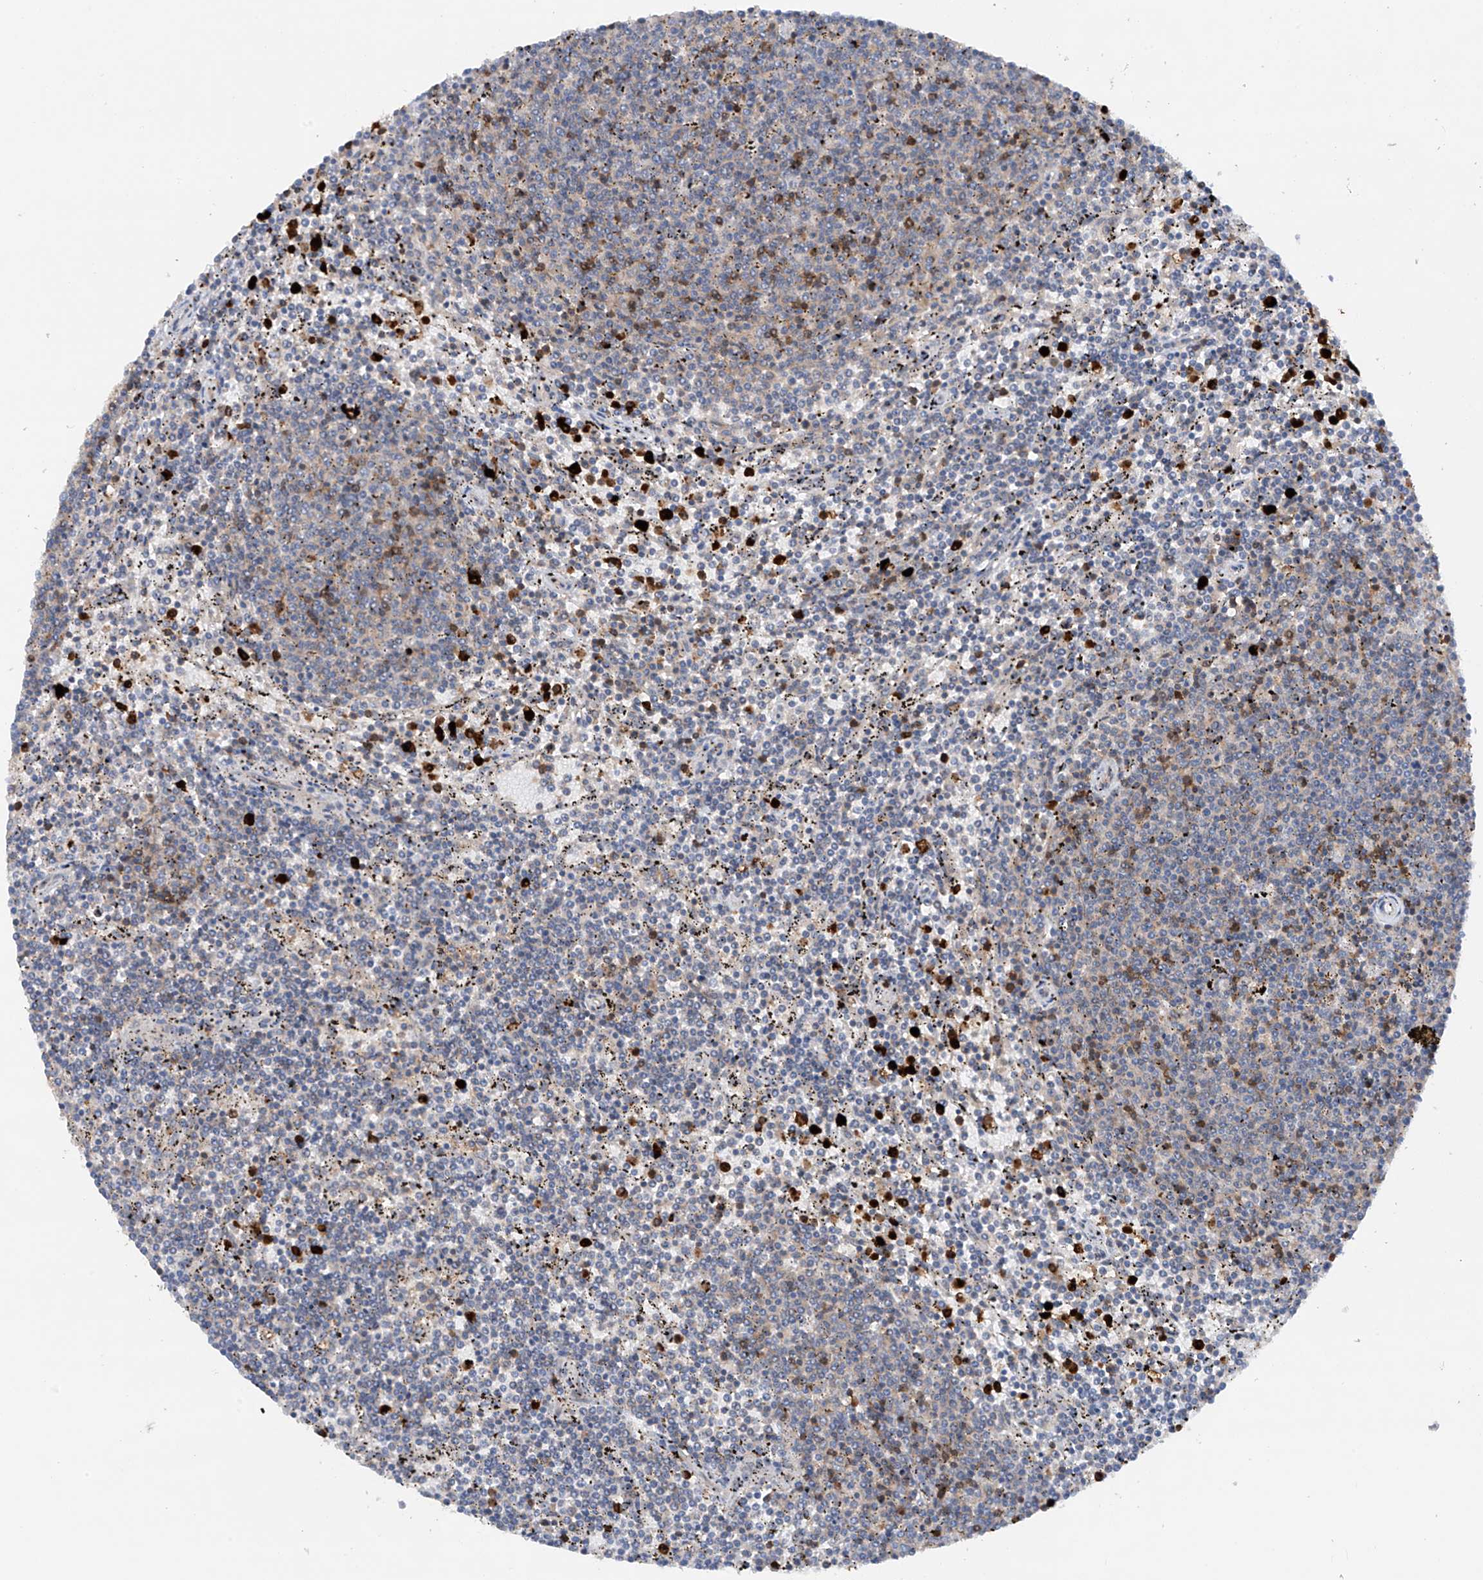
{"staining": {"intensity": "negative", "quantity": "none", "location": "none"}, "tissue": "lymphoma", "cell_type": "Tumor cells", "image_type": "cancer", "snomed": [{"axis": "morphology", "description": "Malignant lymphoma, non-Hodgkin's type, Low grade"}, {"axis": "topography", "description": "Spleen"}], "caption": "Lymphoma was stained to show a protein in brown. There is no significant expression in tumor cells.", "gene": "PHACTR2", "patient": {"sex": "female", "age": 50}}